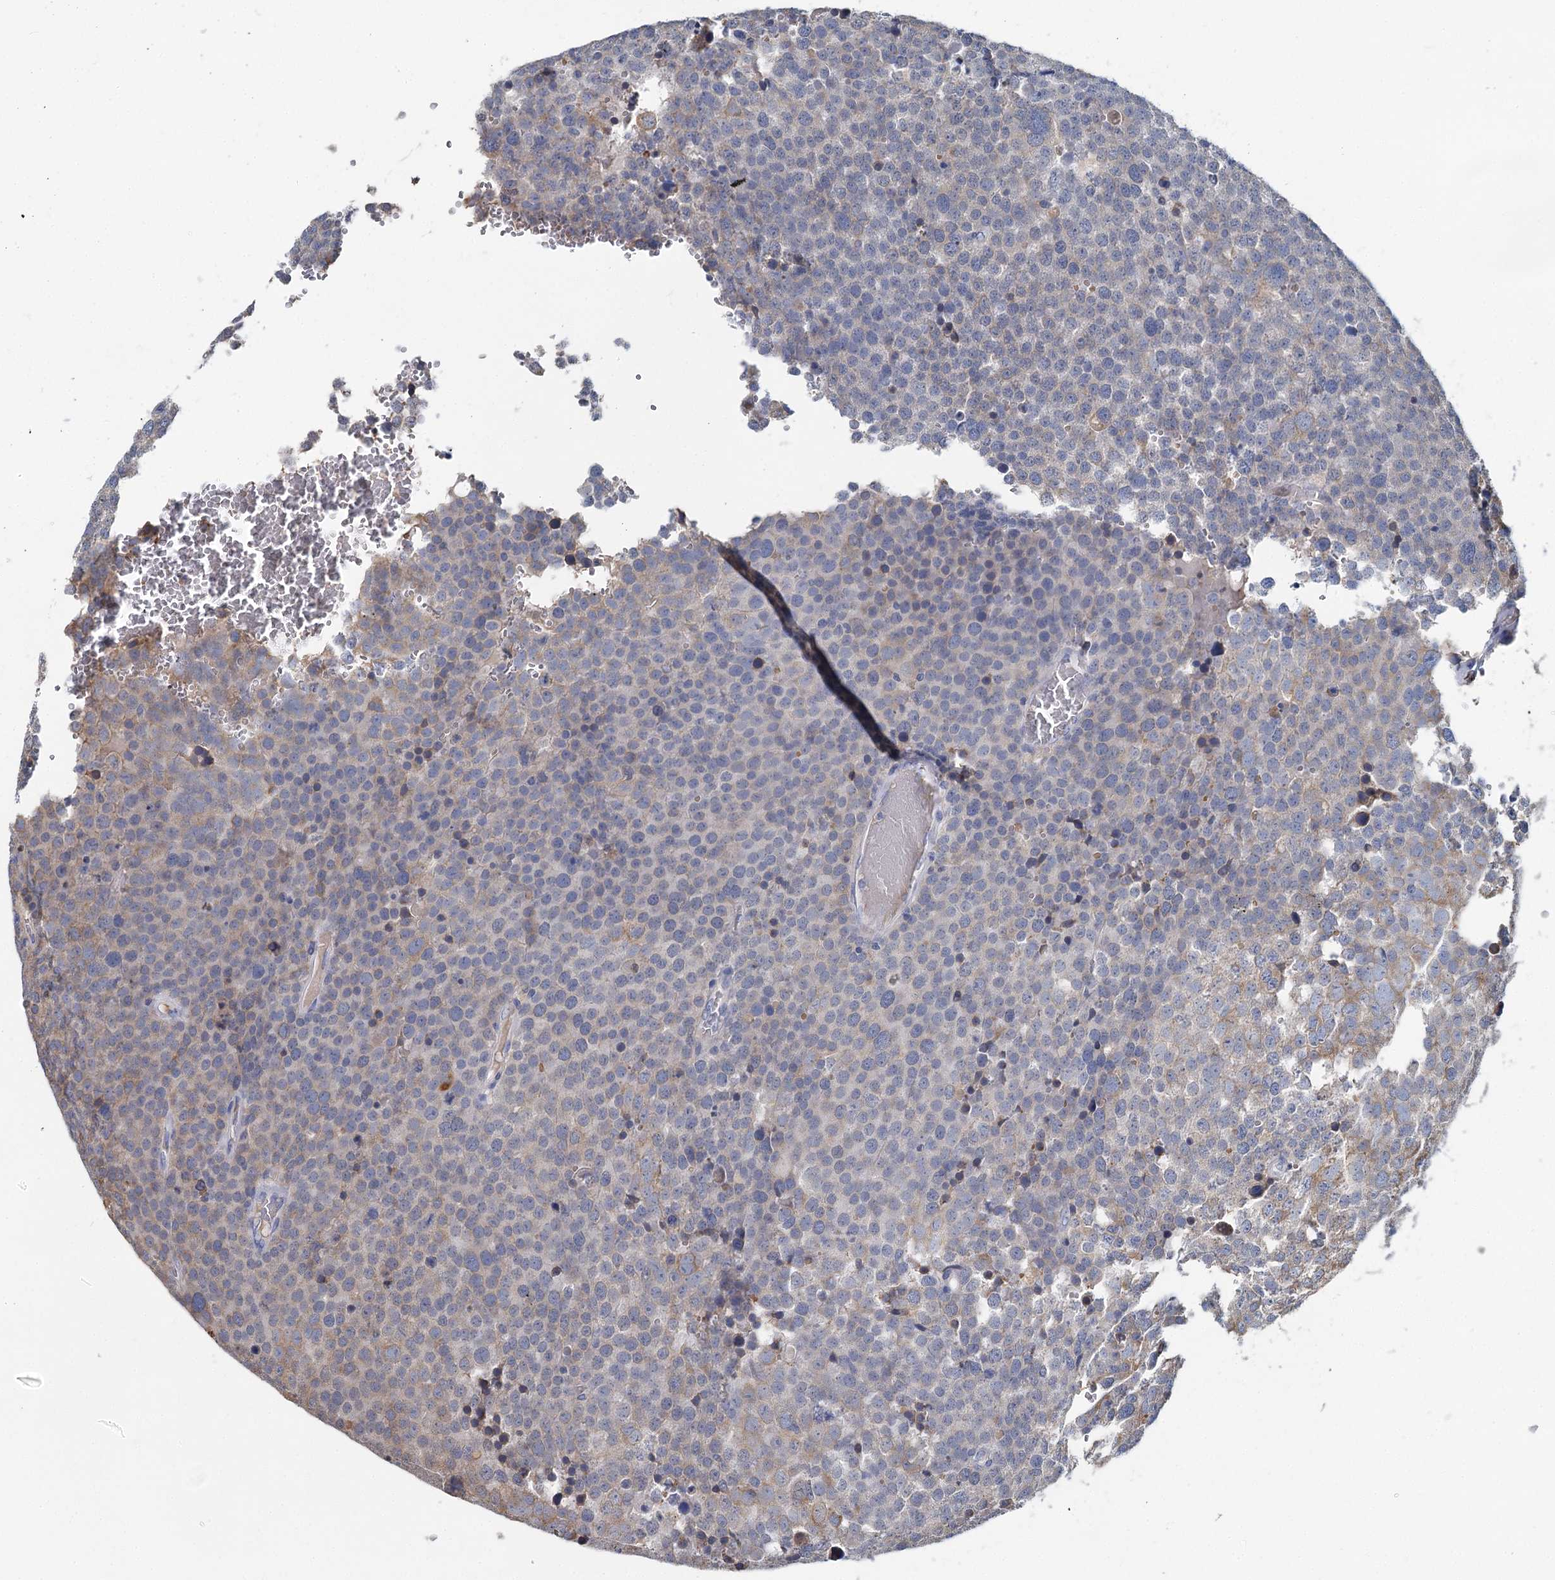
{"staining": {"intensity": "moderate", "quantity": "<25%", "location": "cytoplasmic/membranous"}, "tissue": "testis cancer", "cell_type": "Tumor cells", "image_type": "cancer", "snomed": [{"axis": "morphology", "description": "Seminoma, NOS"}, {"axis": "topography", "description": "Testis"}], "caption": "About <25% of tumor cells in human testis seminoma exhibit moderate cytoplasmic/membranous protein expression as visualized by brown immunohistochemical staining.", "gene": "ANKRD16", "patient": {"sex": "male", "age": 71}}